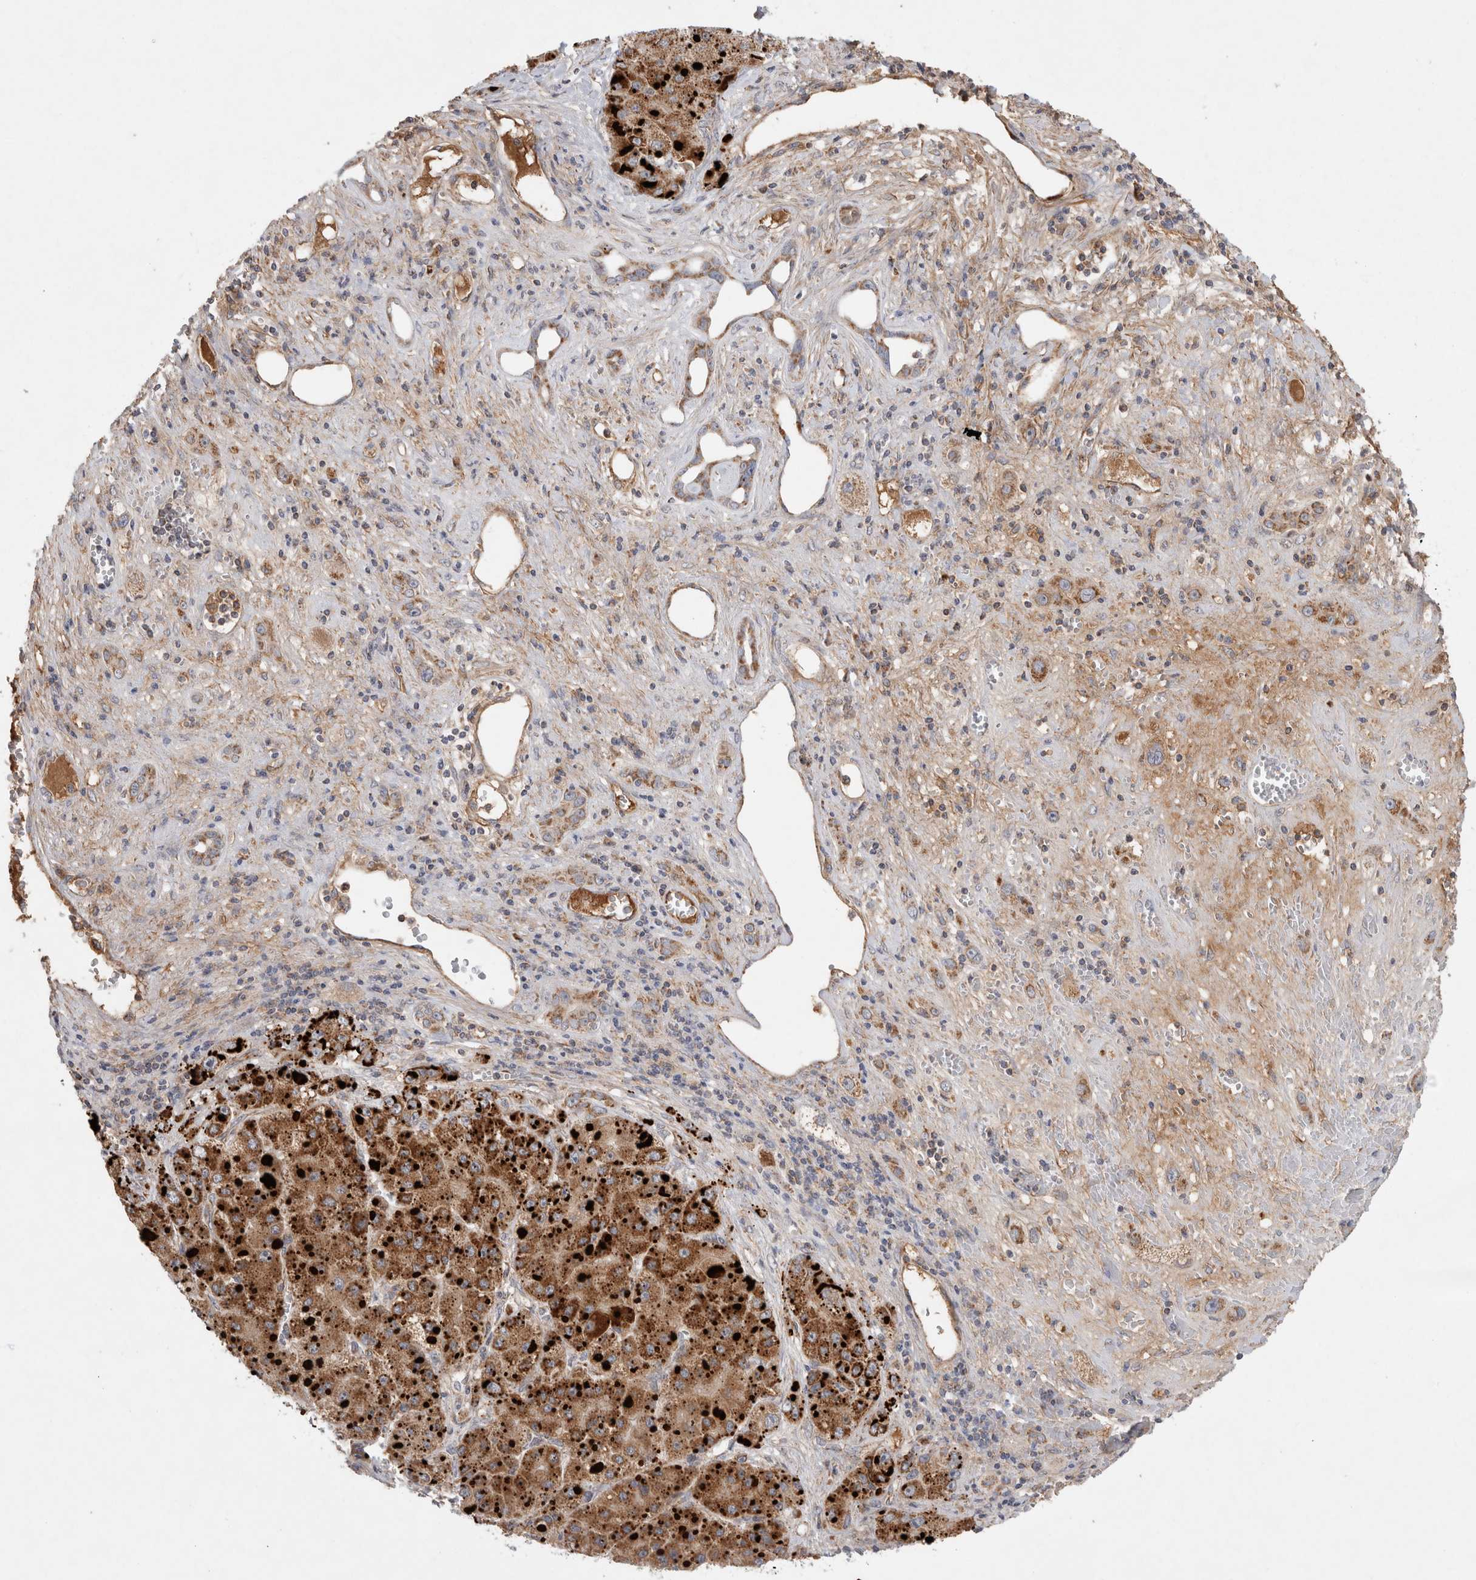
{"staining": {"intensity": "strong", "quantity": ">75%", "location": "cytoplasmic/membranous"}, "tissue": "liver cancer", "cell_type": "Tumor cells", "image_type": "cancer", "snomed": [{"axis": "morphology", "description": "Carcinoma, Hepatocellular, NOS"}, {"axis": "topography", "description": "Liver"}], "caption": "A high-resolution micrograph shows immunohistochemistry (IHC) staining of liver cancer, which shows strong cytoplasmic/membranous expression in approximately >75% of tumor cells.", "gene": "MRPS28", "patient": {"sex": "female", "age": 73}}